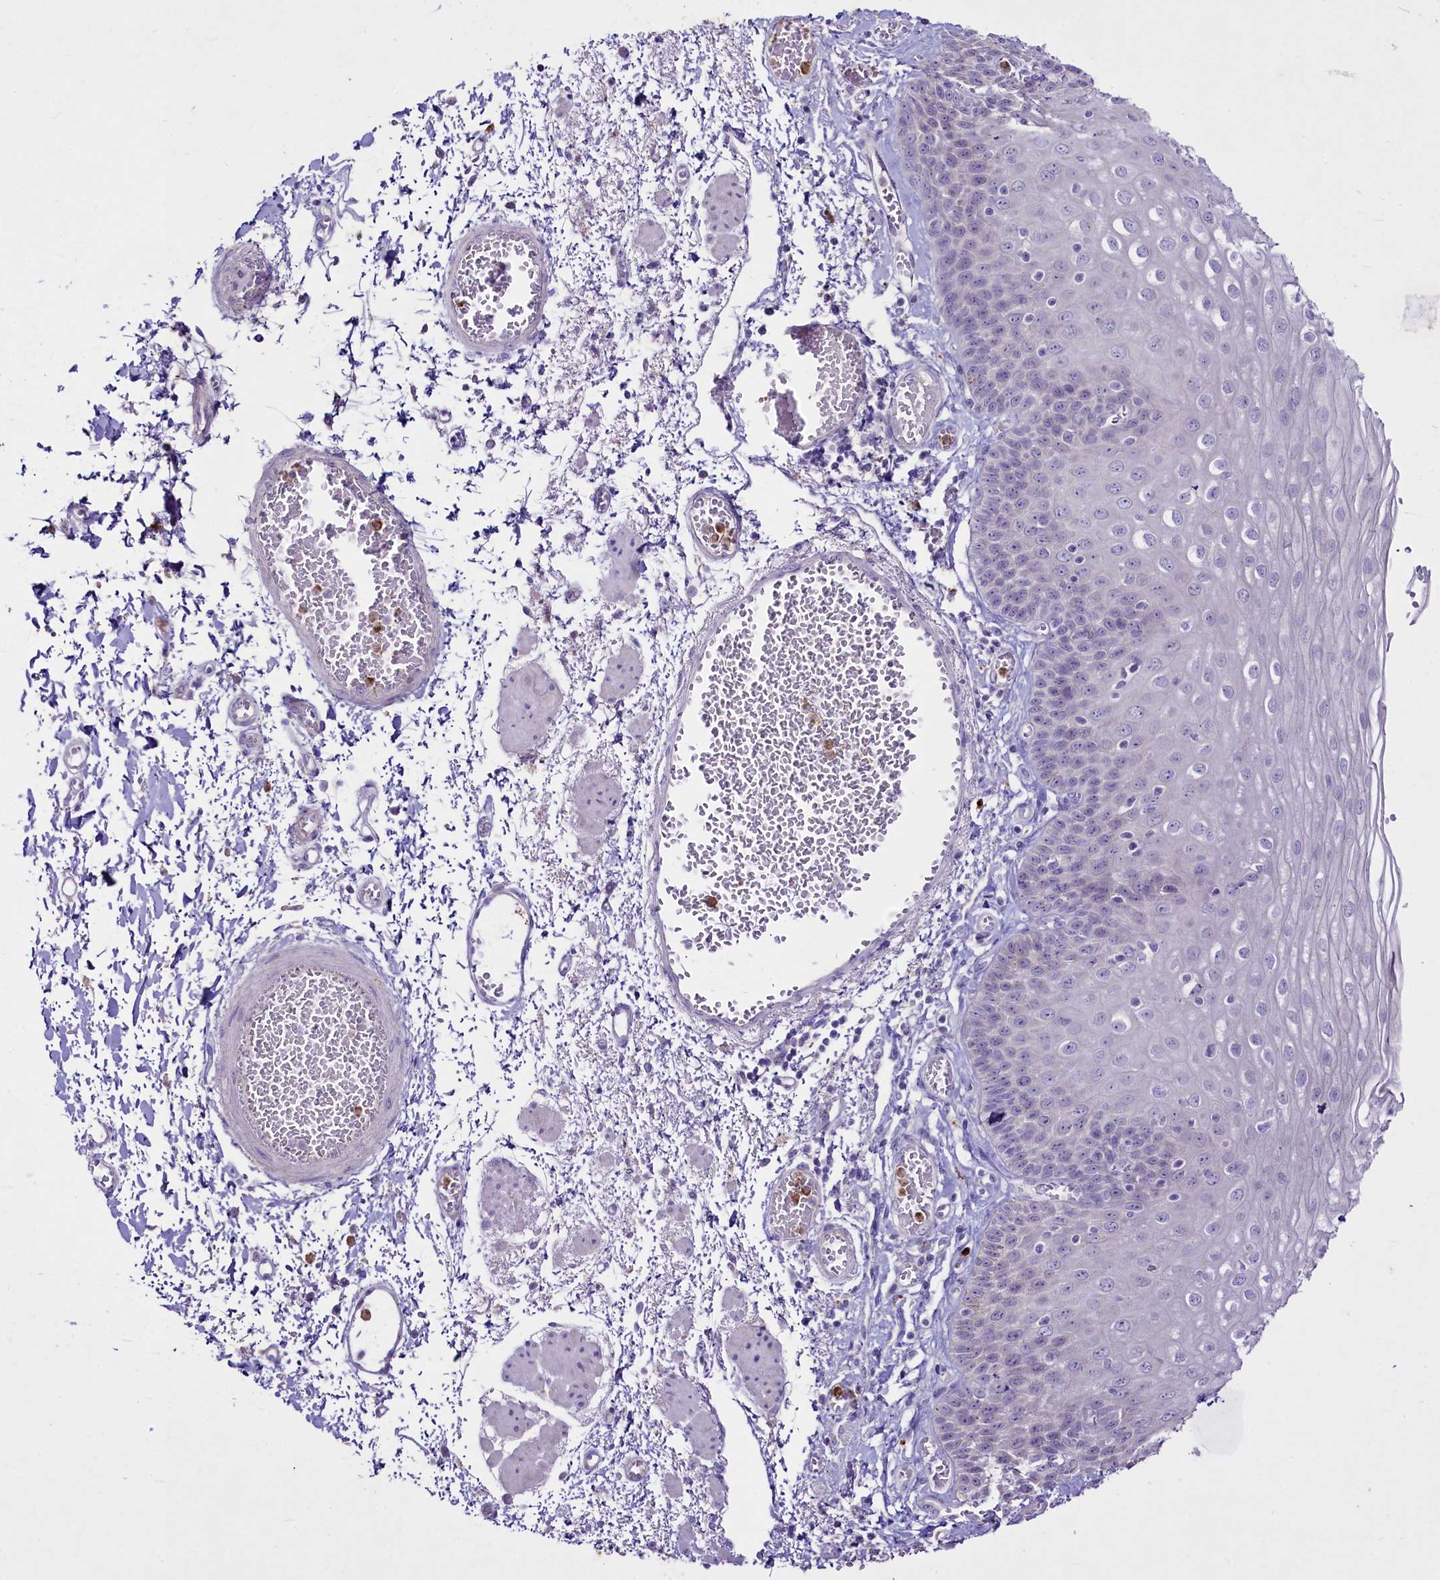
{"staining": {"intensity": "negative", "quantity": "none", "location": "none"}, "tissue": "esophagus", "cell_type": "Squamous epithelial cells", "image_type": "normal", "snomed": [{"axis": "morphology", "description": "Normal tissue, NOS"}, {"axis": "topography", "description": "Esophagus"}], "caption": "This is a image of immunohistochemistry (IHC) staining of normal esophagus, which shows no positivity in squamous epithelial cells. (DAB (3,3'-diaminobenzidine) immunohistochemistry visualized using brightfield microscopy, high magnification).", "gene": "FAM209B", "patient": {"sex": "male", "age": 81}}